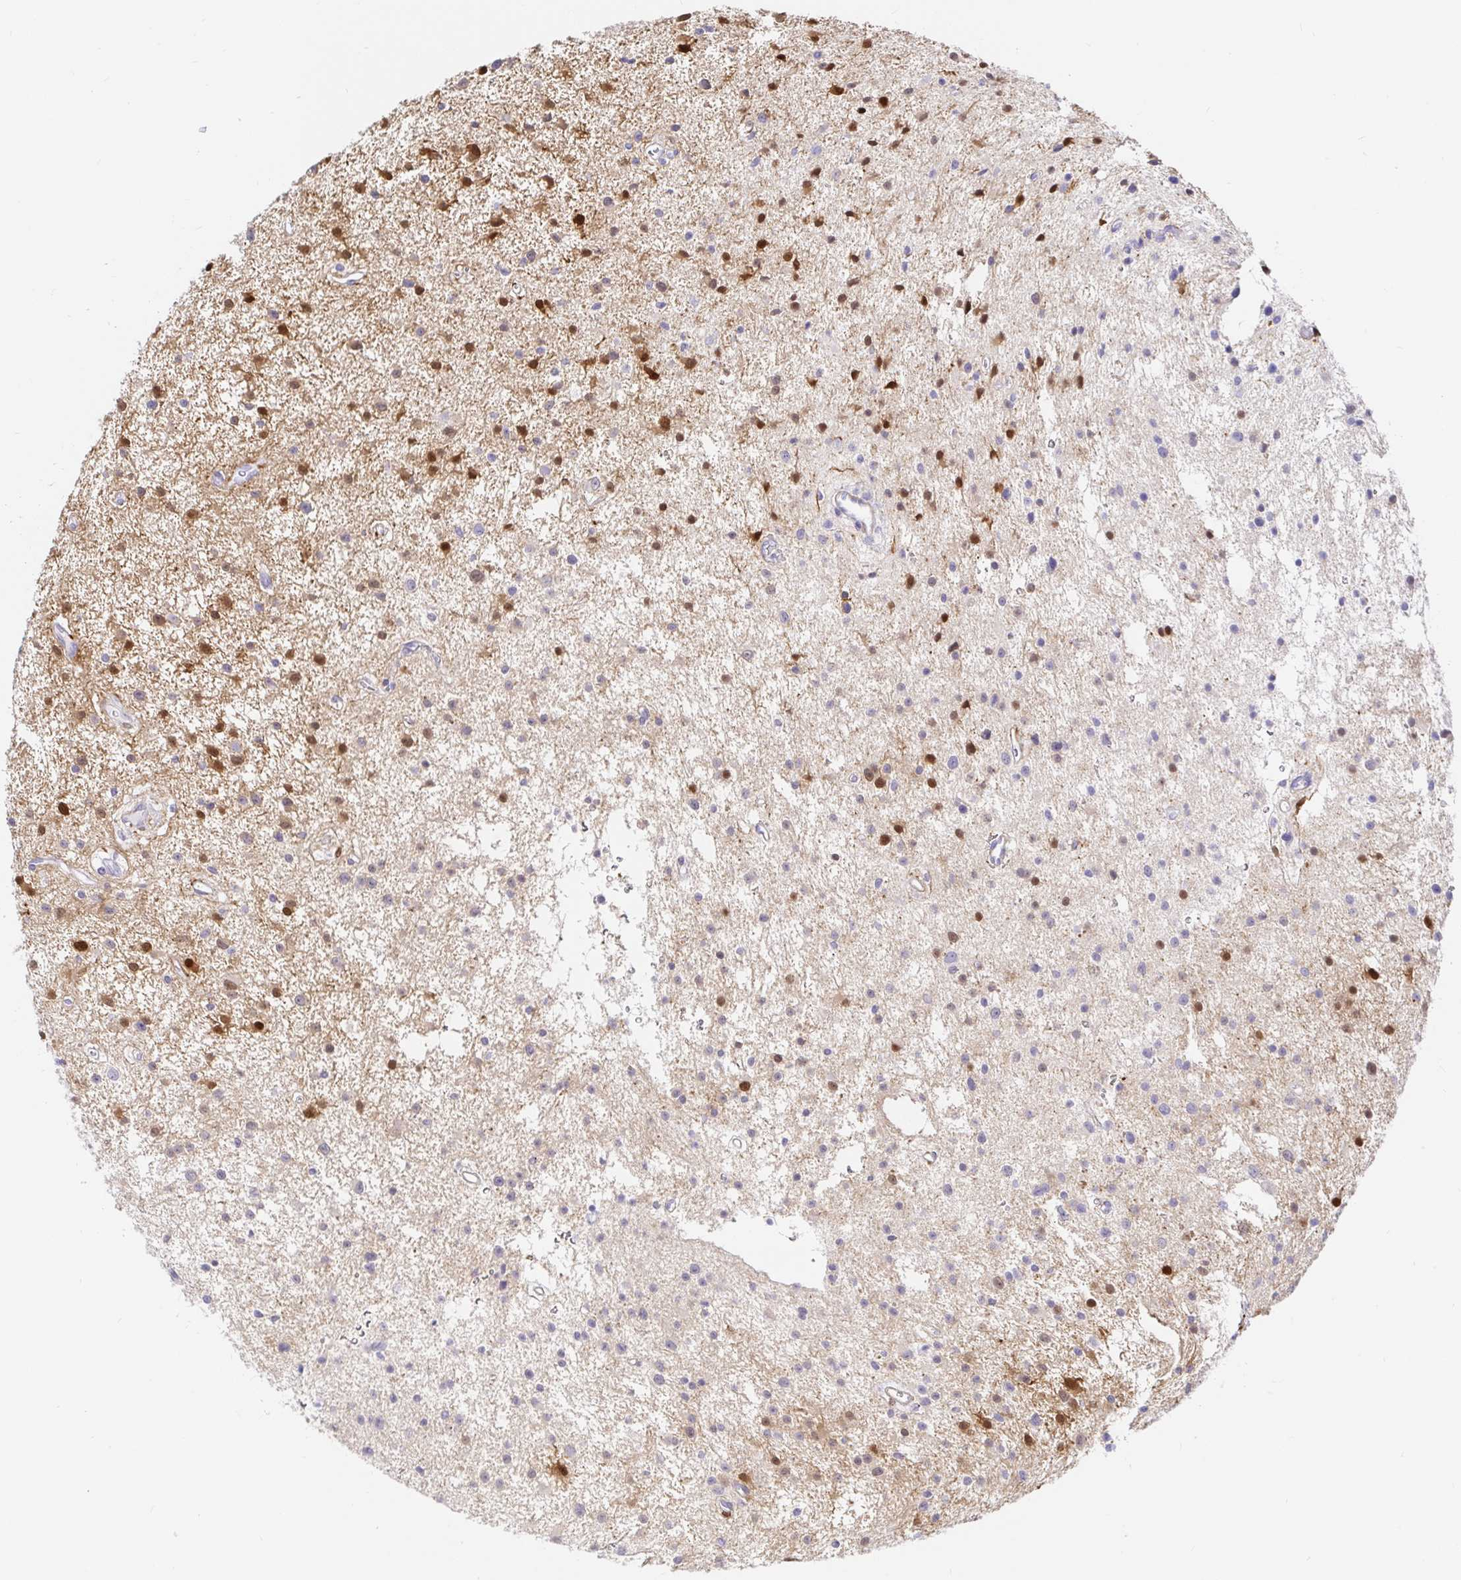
{"staining": {"intensity": "moderate", "quantity": "<25%", "location": "cytoplasmic/membranous,nuclear"}, "tissue": "glioma", "cell_type": "Tumor cells", "image_type": "cancer", "snomed": [{"axis": "morphology", "description": "Glioma, malignant, Low grade"}, {"axis": "topography", "description": "Brain"}], "caption": "A low amount of moderate cytoplasmic/membranous and nuclear expression is seen in about <25% of tumor cells in glioma tissue. (Brightfield microscopy of DAB IHC at high magnification).", "gene": "PPP1R1B", "patient": {"sex": "male", "age": 43}}